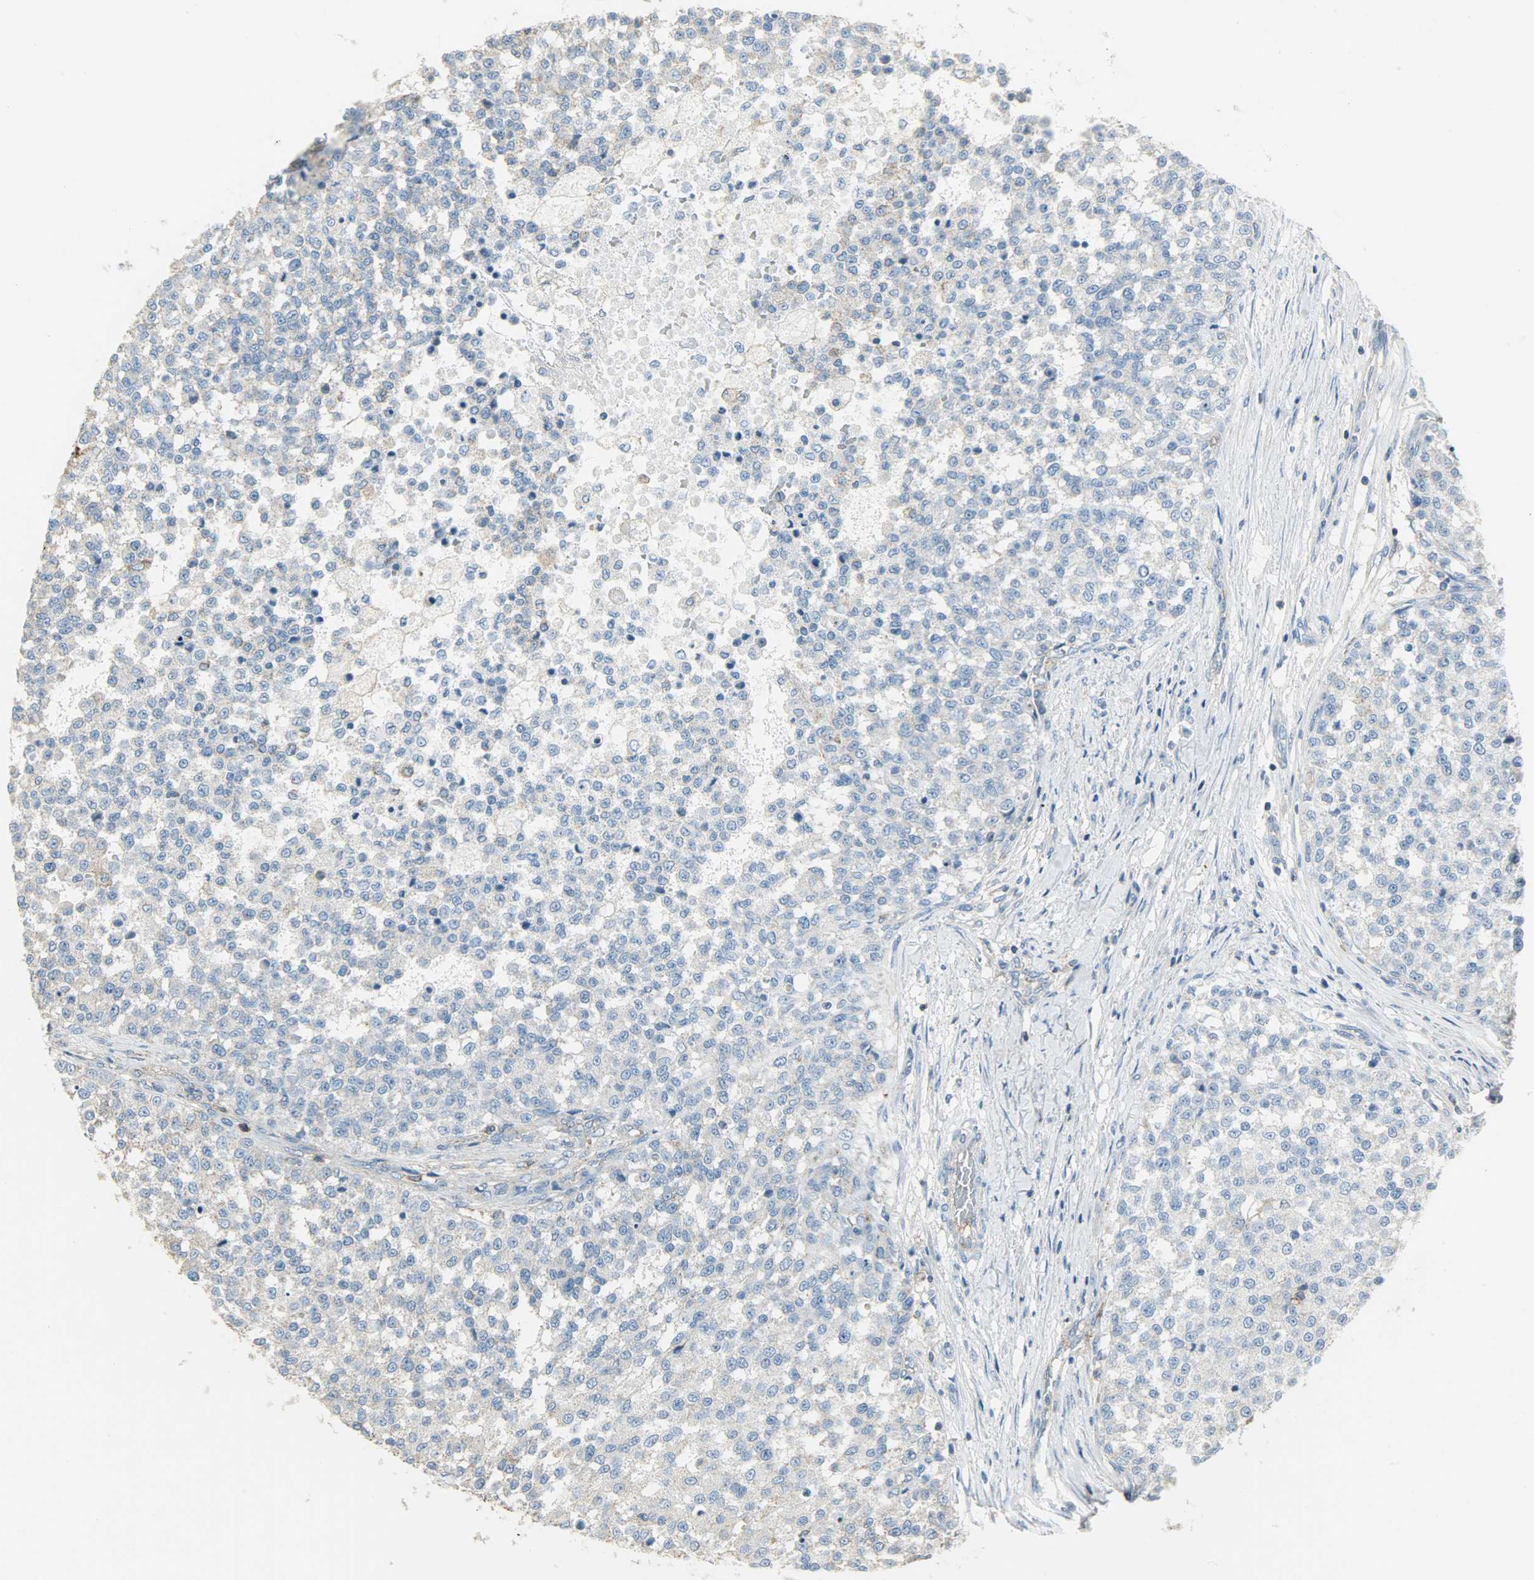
{"staining": {"intensity": "weak", "quantity": ">75%", "location": "cytoplasmic/membranous"}, "tissue": "testis cancer", "cell_type": "Tumor cells", "image_type": "cancer", "snomed": [{"axis": "morphology", "description": "Seminoma, NOS"}, {"axis": "topography", "description": "Testis"}], "caption": "Protein analysis of testis seminoma tissue exhibits weak cytoplasmic/membranous staining in approximately >75% of tumor cells. The staining was performed using DAB (3,3'-diaminobenzidine), with brown indicating positive protein expression. Nuclei are stained blue with hematoxylin.", "gene": "DNAJA4", "patient": {"sex": "male", "age": 59}}